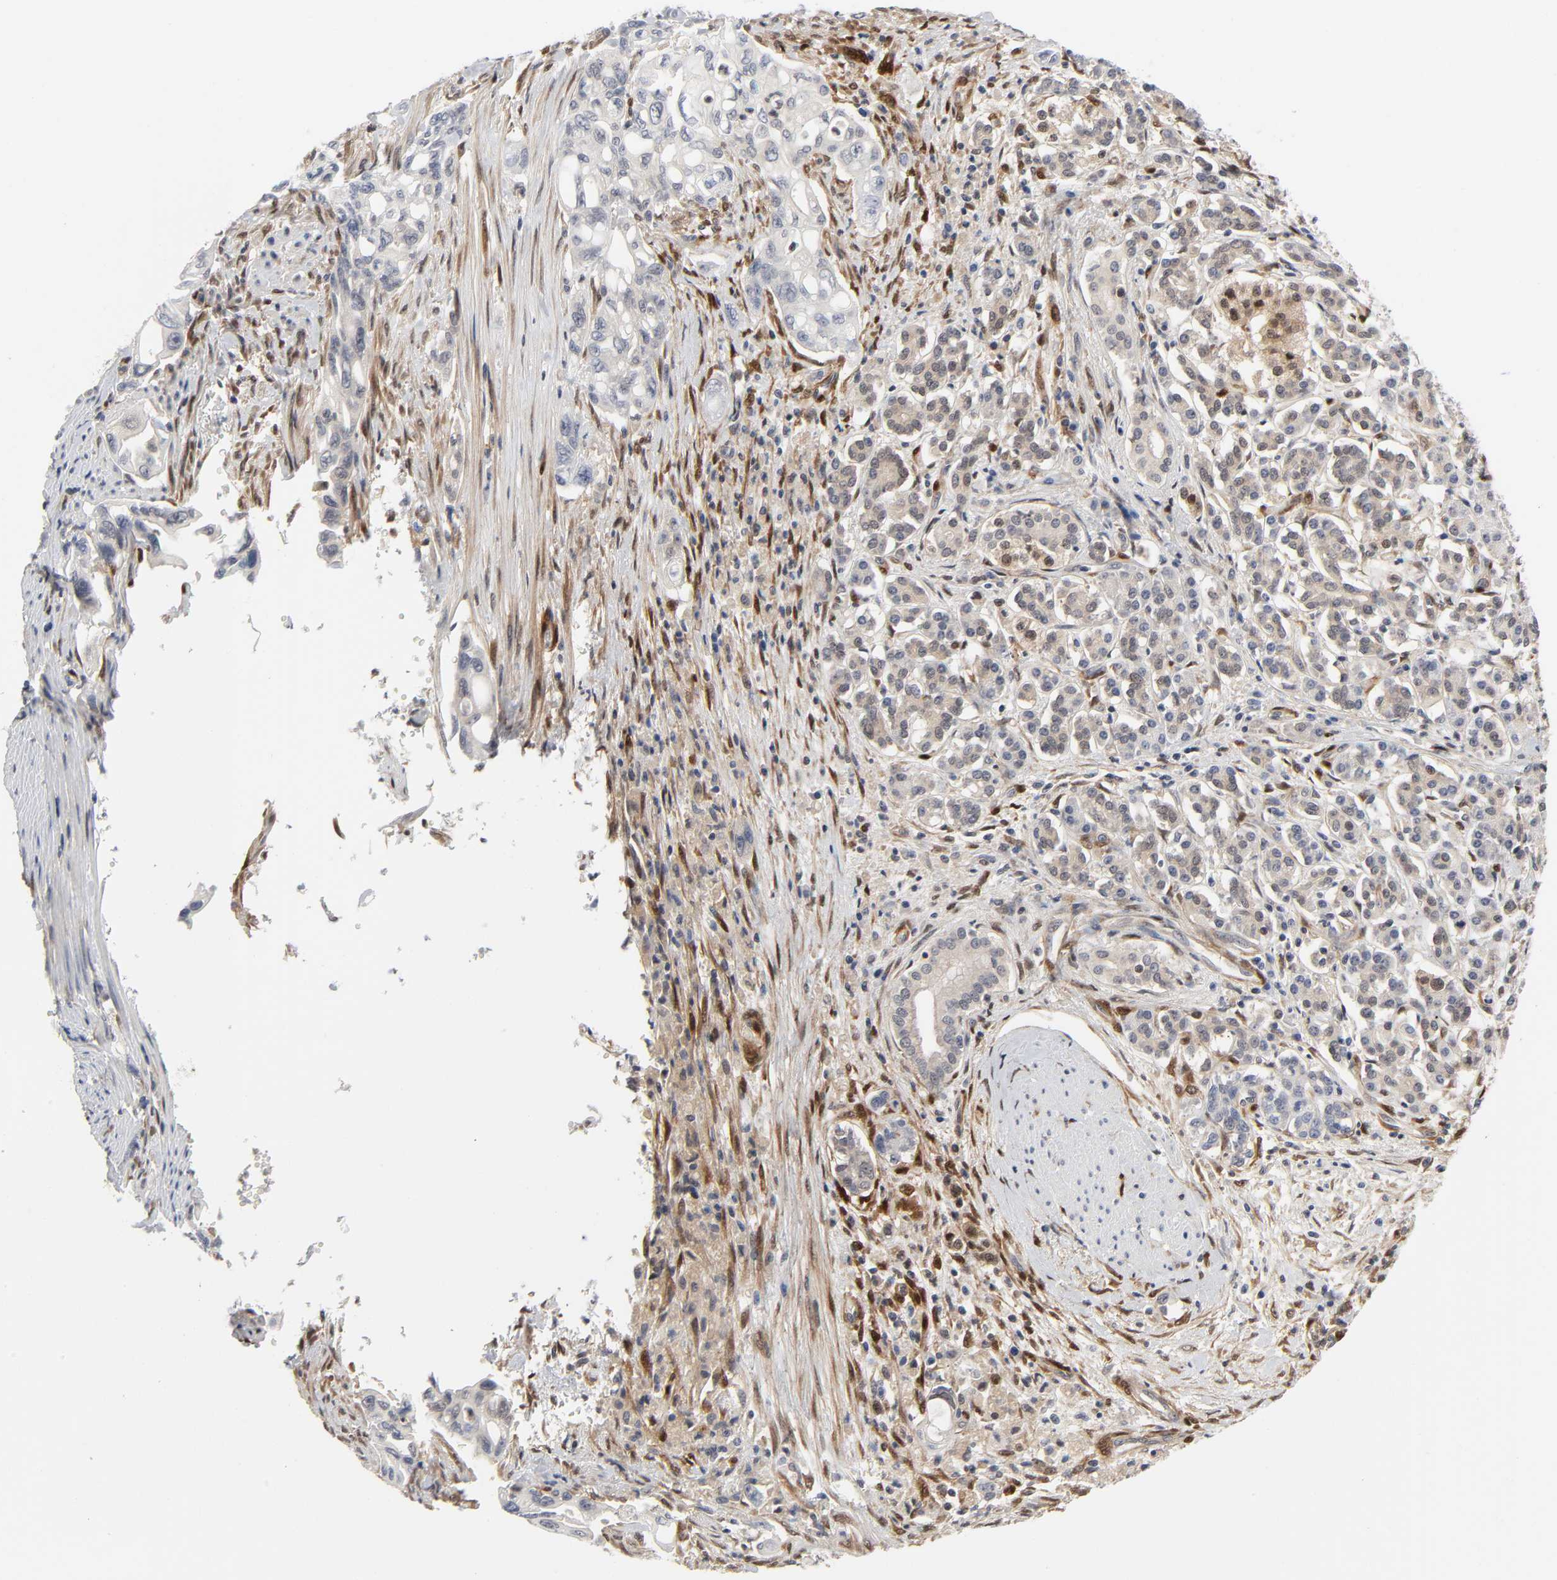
{"staining": {"intensity": "negative", "quantity": "none", "location": "none"}, "tissue": "pancreatic cancer", "cell_type": "Tumor cells", "image_type": "cancer", "snomed": [{"axis": "morphology", "description": "Normal tissue, NOS"}, {"axis": "topography", "description": "Pancreas"}], "caption": "Protein analysis of pancreatic cancer reveals no significant staining in tumor cells.", "gene": "PTEN", "patient": {"sex": "male", "age": 42}}